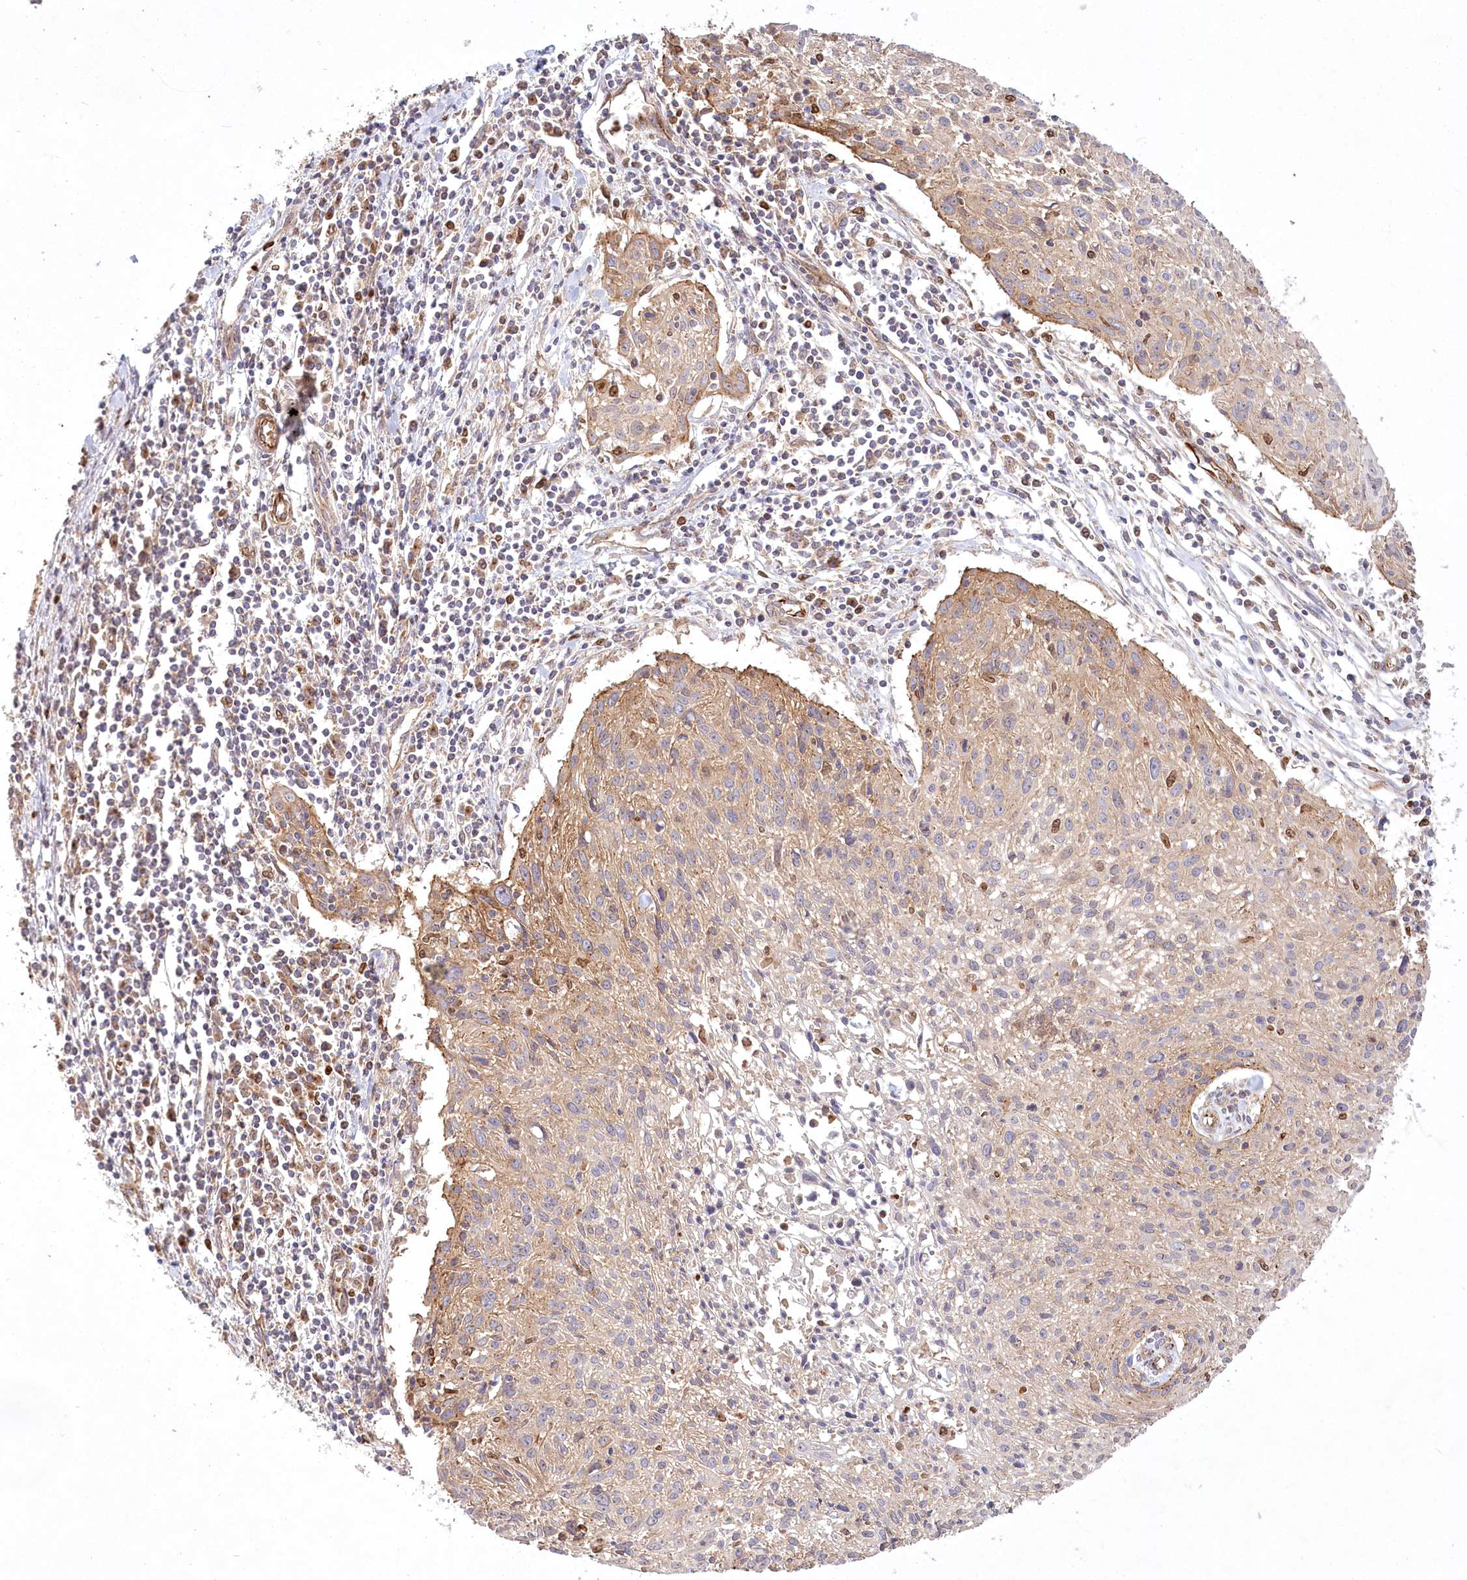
{"staining": {"intensity": "weak", "quantity": "25%-75%", "location": "cytoplasmic/membranous"}, "tissue": "cervical cancer", "cell_type": "Tumor cells", "image_type": "cancer", "snomed": [{"axis": "morphology", "description": "Squamous cell carcinoma, NOS"}, {"axis": "topography", "description": "Cervix"}], "caption": "Immunohistochemistry of human cervical cancer (squamous cell carcinoma) exhibits low levels of weak cytoplasmic/membranous positivity in approximately 25%-75% of tumor cells.", "gene": "COMMD3", "patient": {"sex": "female", "age": 51}}